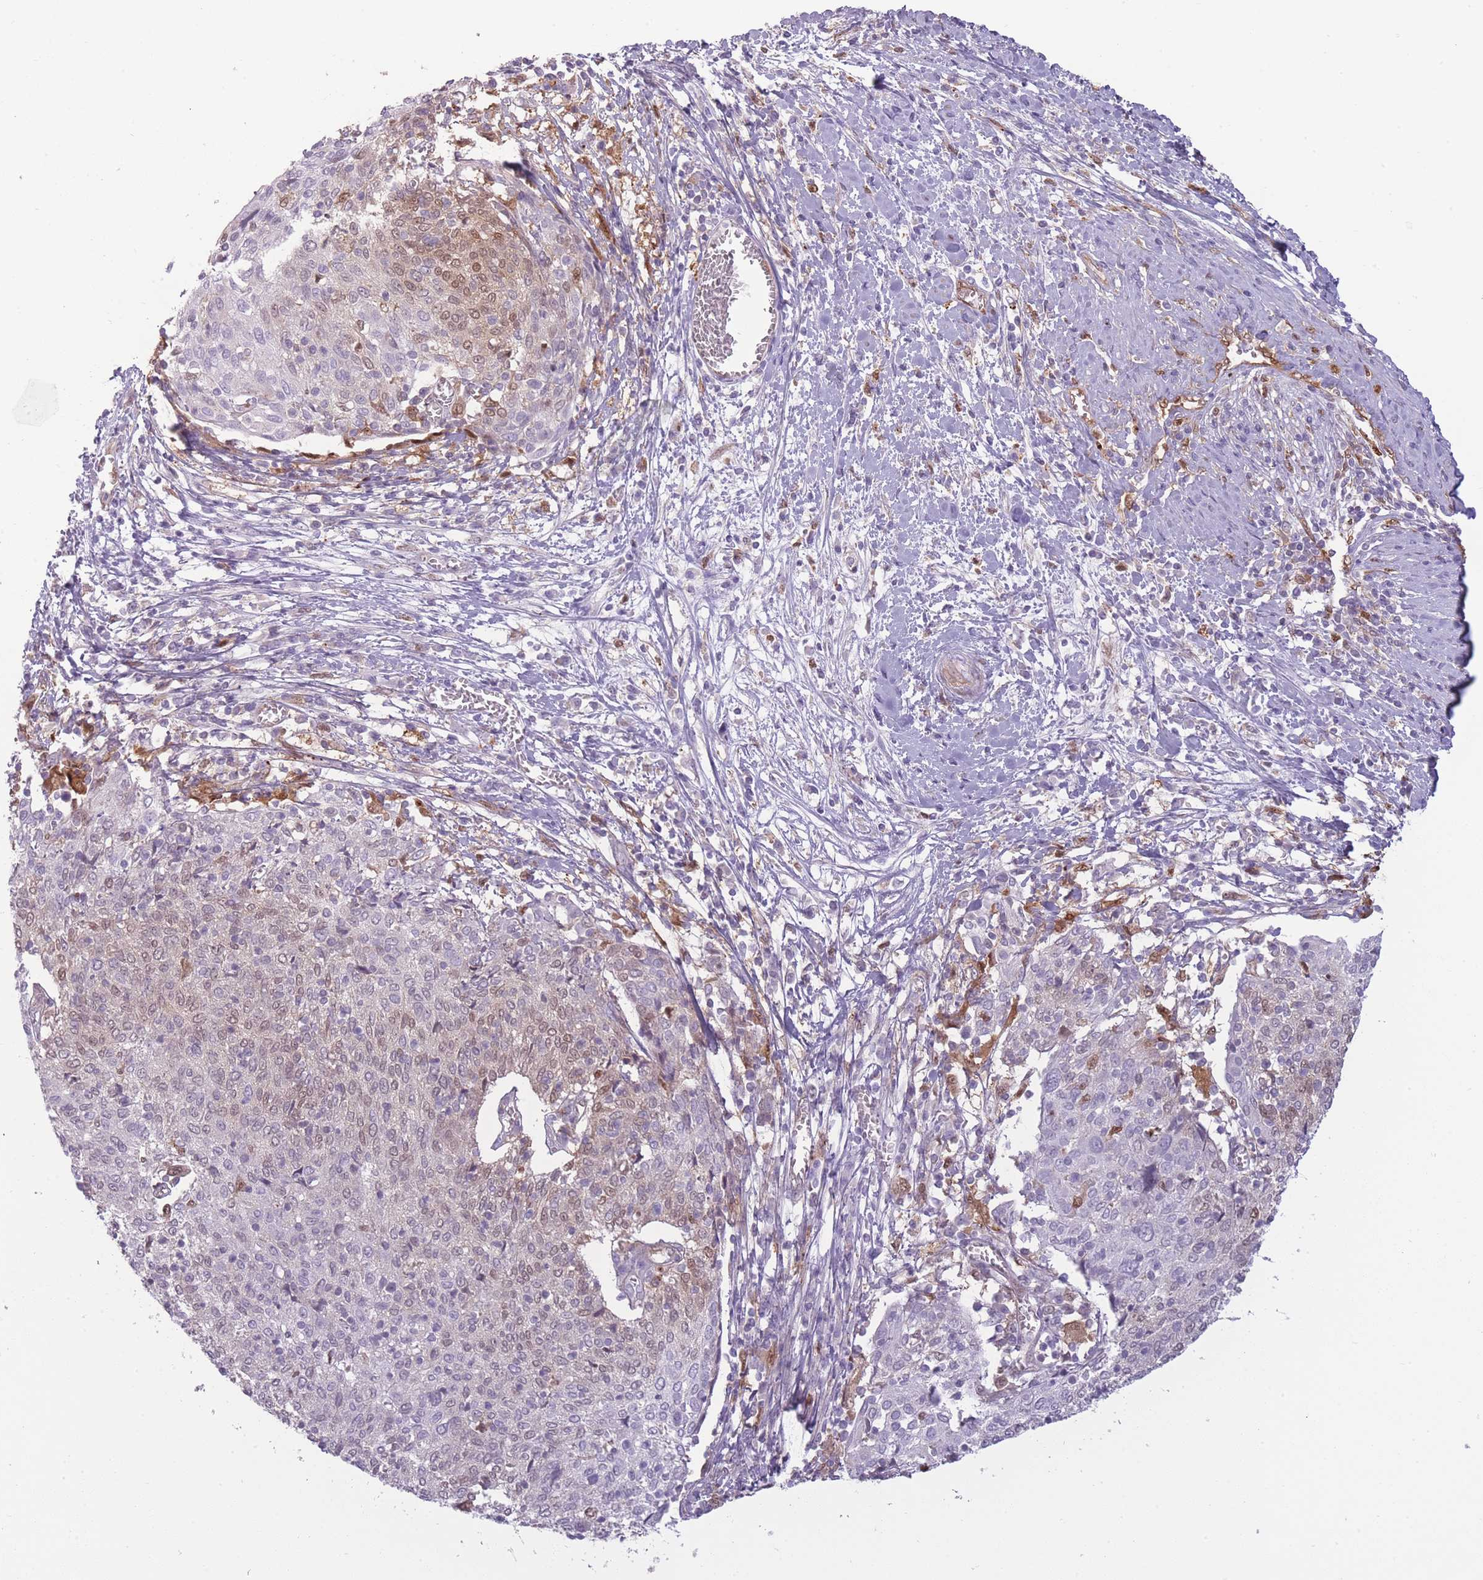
{"staining": {"intensity": "weak", "quantity": "<25%", "location": "cytoplasmic/membranous,nuclear"}, "tissue": "cervical cancer", "cell_type": "Tumor cells", "image_type": "cancer", "snomed": [{"axis": "morphology", "description": "Squamous cell carcinoma, NOS"}, {"axis": "topography", "description": "Cervix"}], "caption": "Immunohistochemical staining of human squamous cell carcinoma (cervical) shows no significant expression in tumor cells.", "gene": "LGALS9", "patient": {"sex": "female", "age": 52}}